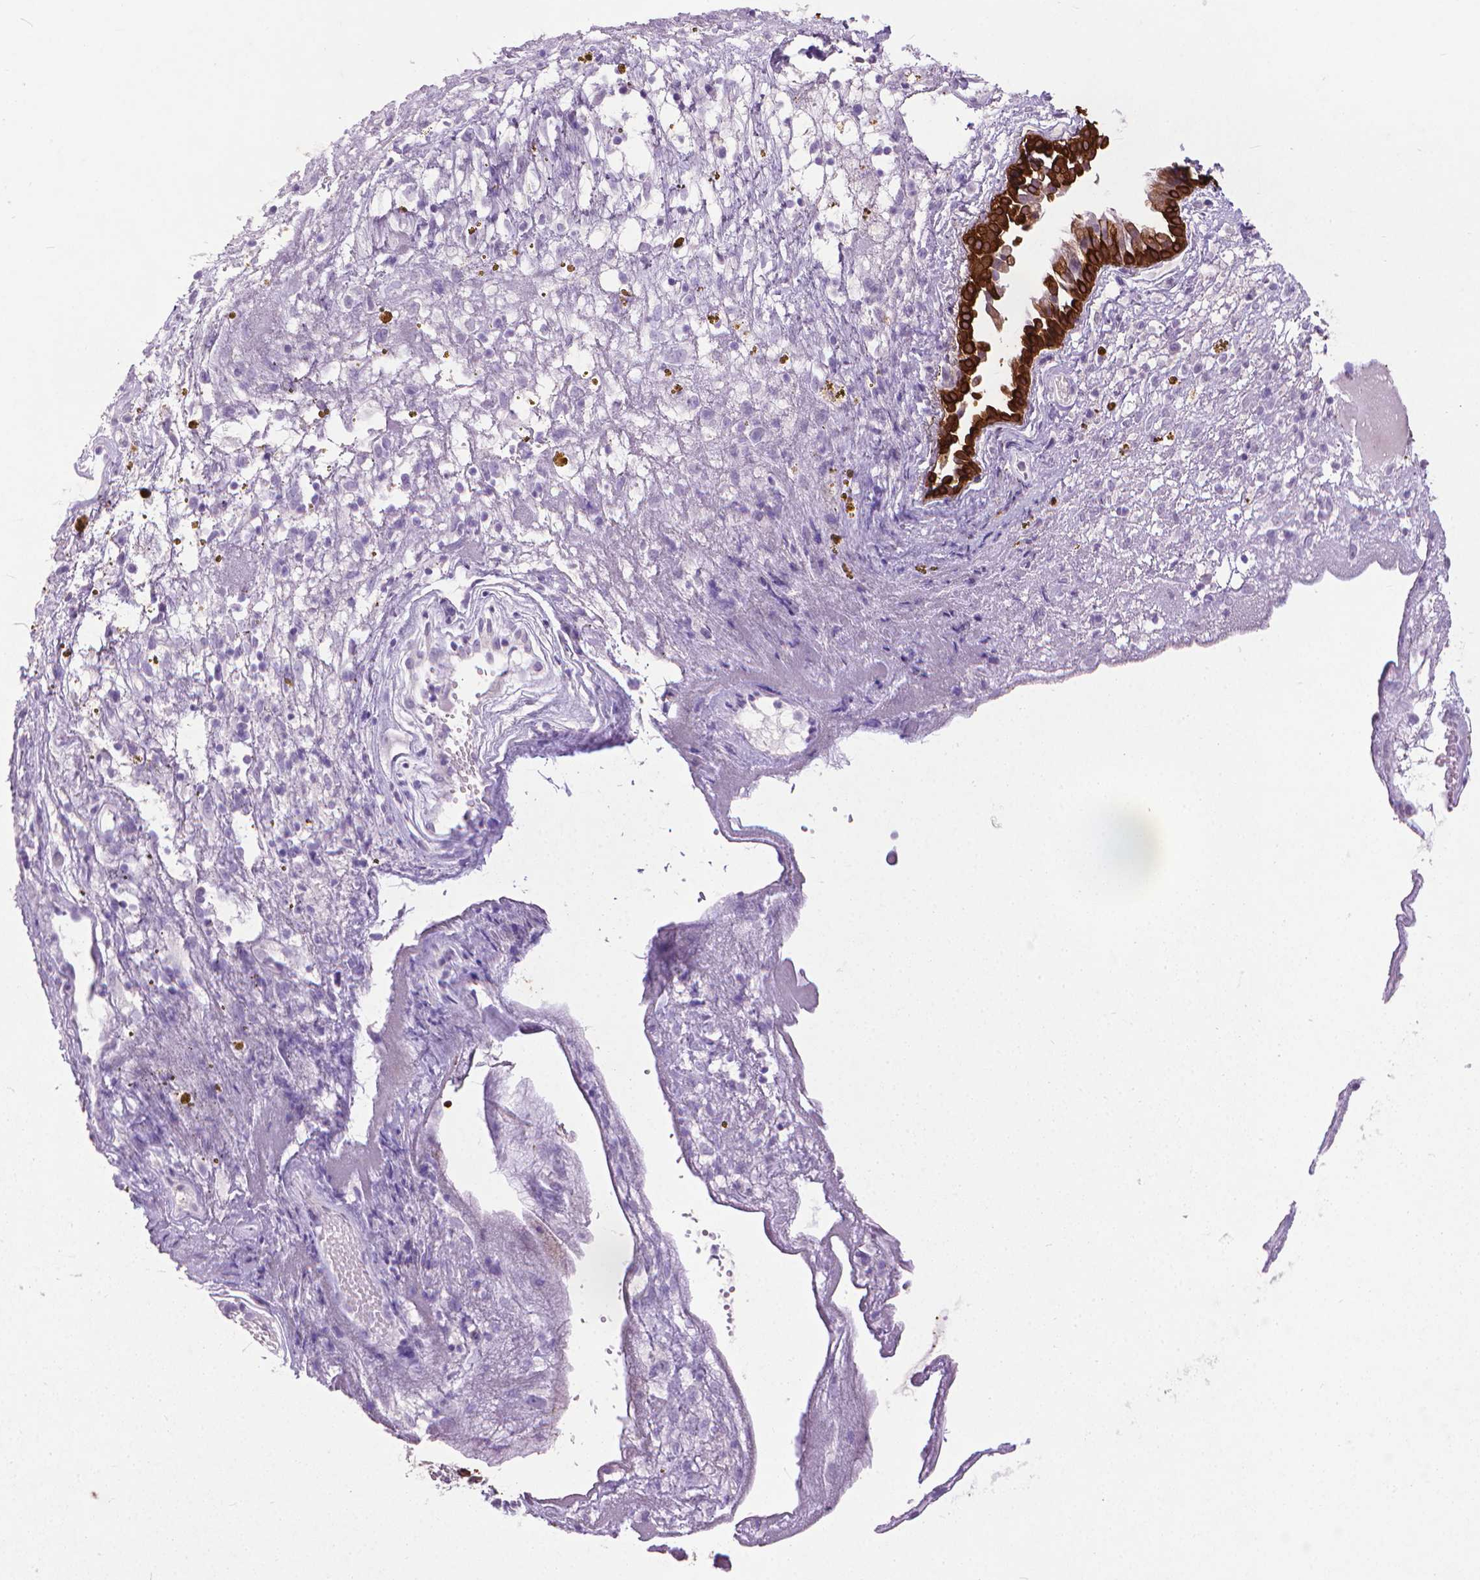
{"staining": {"intensity": "strong", "quantity": "25%-75%", "location": "cytoplasmic/membranous"}, "tissue": "nasopharynx", "cell_type": "Respiratory epithelial cells", "image_type": "normal", "snomed": [{"axis": "morphology", "description": "Normal tissue, NOS"}, {"axis": "topography", "description": "Nasopharynx"}], "caption": "Brown immunohistochemical staining in normal human nasopharynx displays strong cytoplasmic/membranous staining in approximately 25%-75% of respiratory epithelial cells.", "gene": "KRT5", "patient": {"sex": "male", "age": 24}}